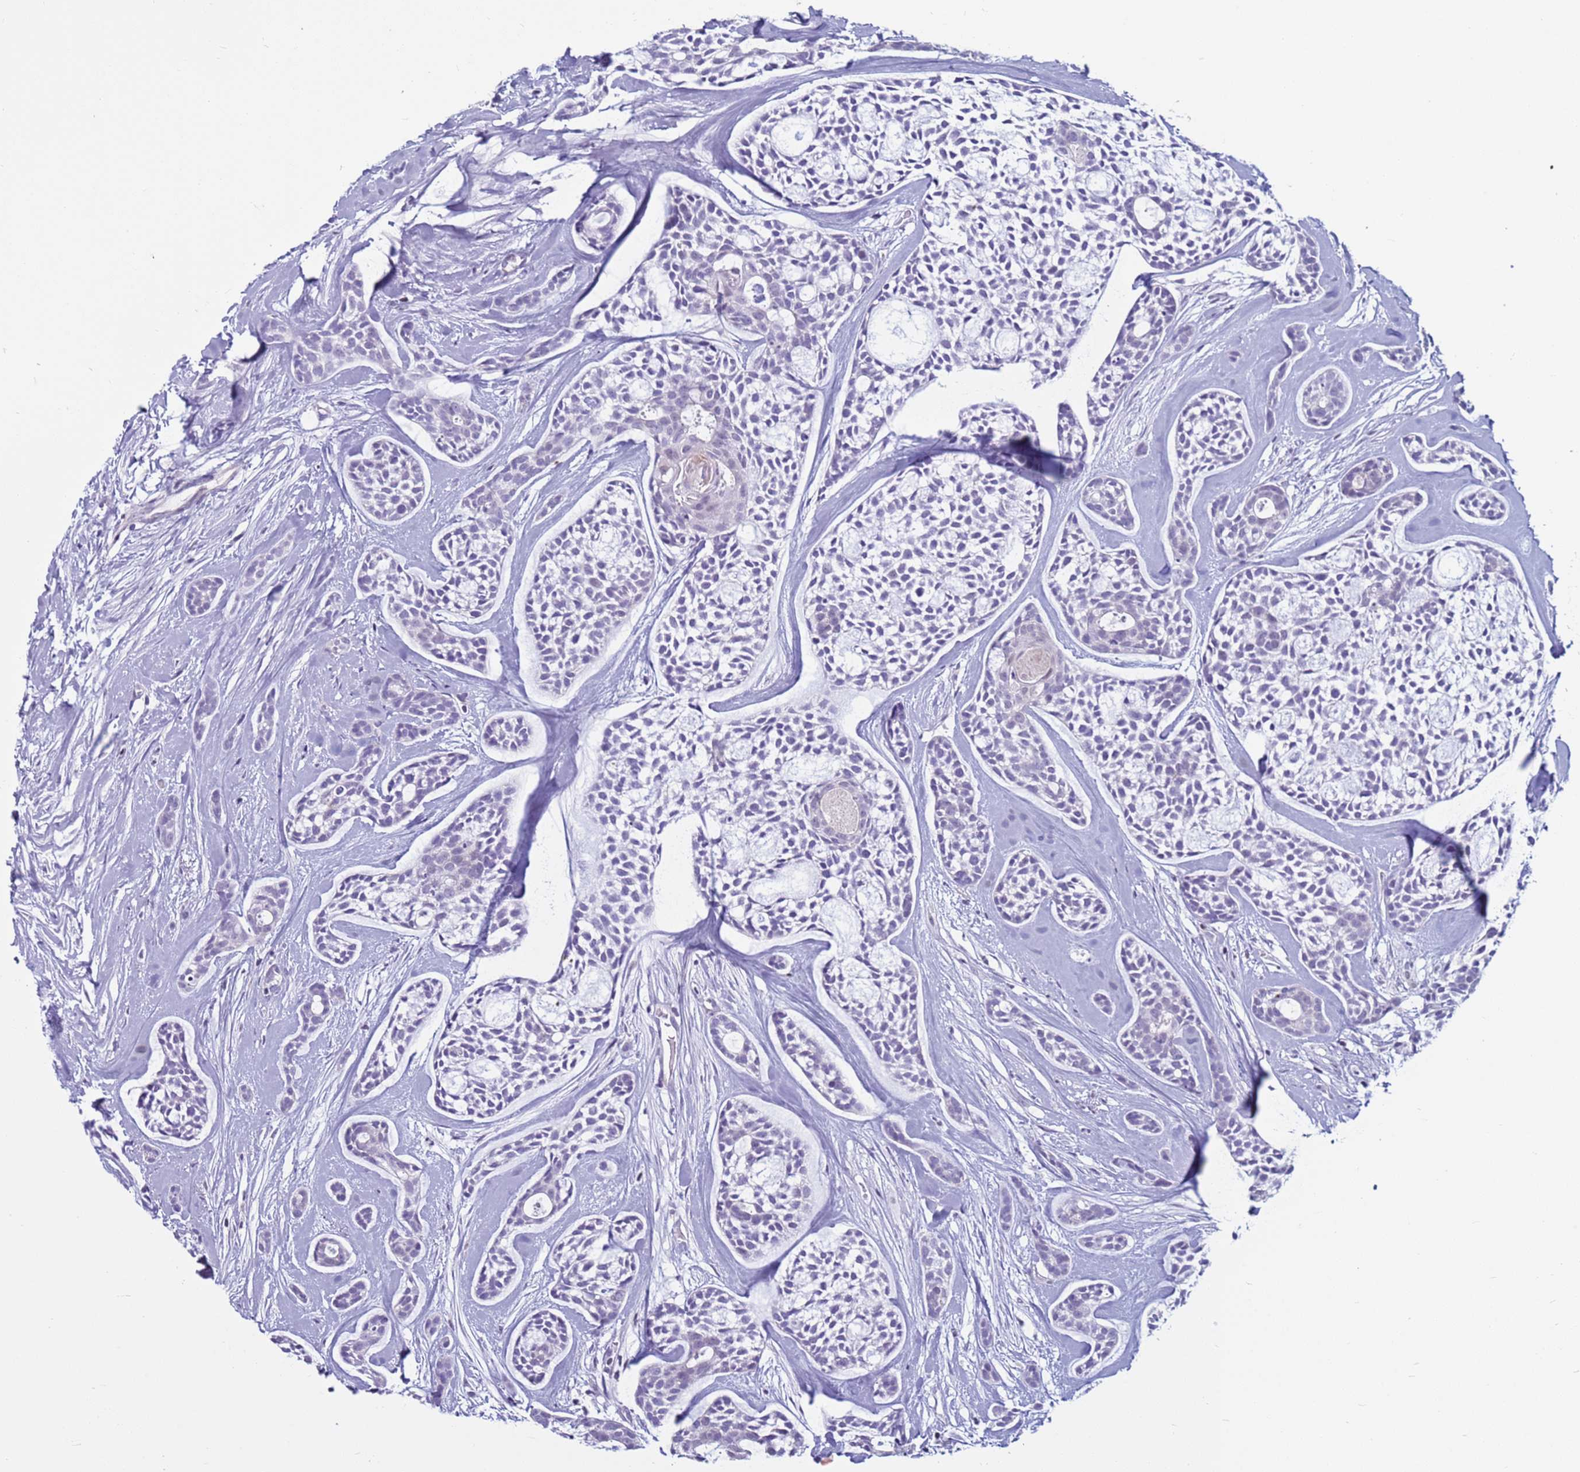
{"staining": {"intensity": "negative", "quantity": "none", "location": "none"}, "tissue": "head and neck cancer", "cell_type": "Tumor cells", "image_type": "cancer", "snomed": [{"axis": "morphology", "description": "Adenocarcinoma, NOS"}, {"axis": "topography", "description": "Subcutis"}, {"axis": "topography", "description": "Head-Neck"}], "caption": "Human head and neck cancer stained for a protein using immunohistochemistry demonstrates no positivity in tumor cells.", "gene": "CDK2AP2", "patient": {"sex": "female", "age": 73}}